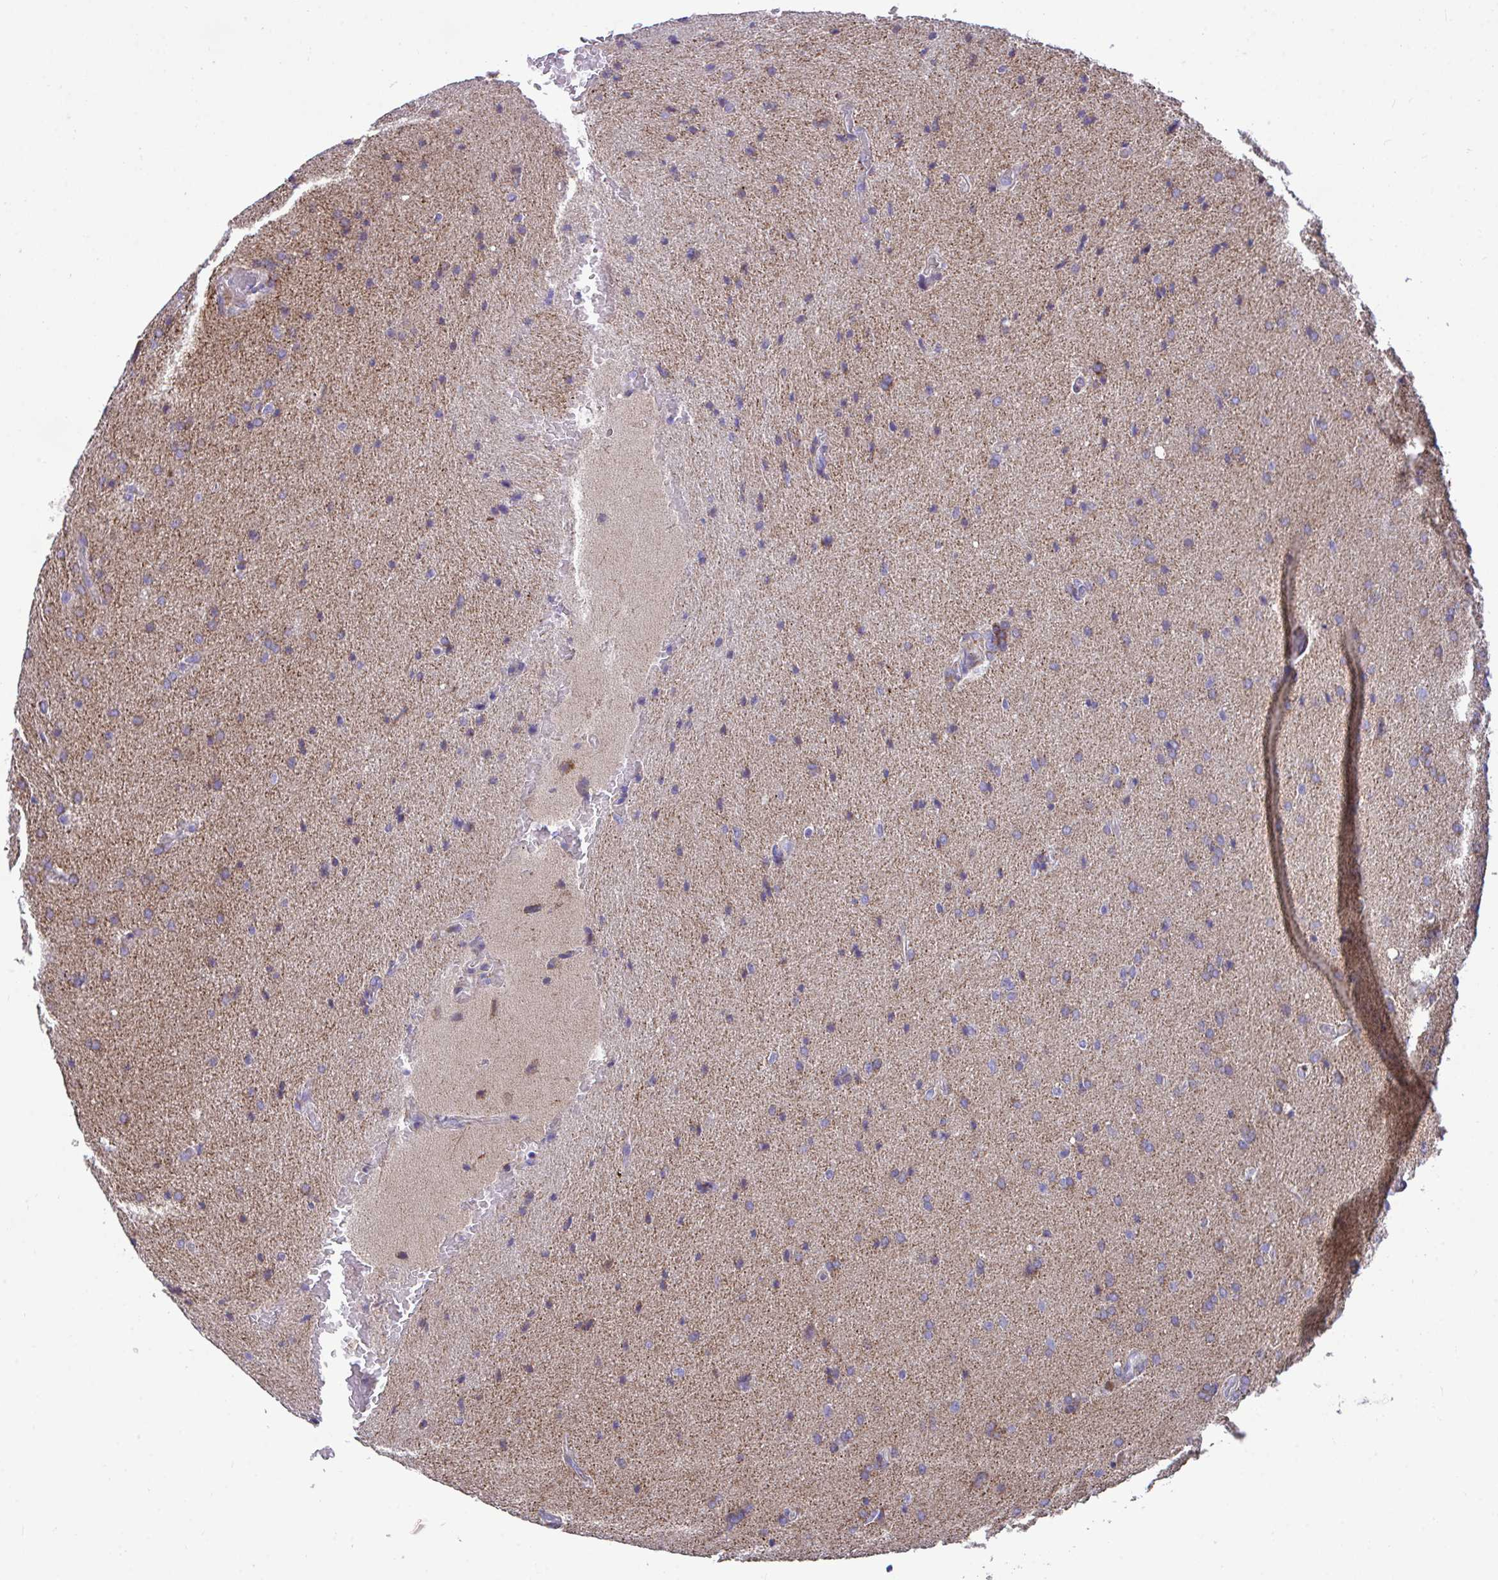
{"staining": {"intensity": "moderate", "quantity": ">75%", "location": "cytoplasmic/membranous"}, "tissue": "glioma", "cell_type": "Tumor cells", "image_type": "cancer", "snomed": [{"axis": "morphology", "description": "Glioma, malignant, High grade"}, {"axis": "topography", "description": "Brain"}], "caption": "Moderate cytoplasmic/membranous staining for a protein is seen in approximately >75% of tumor cells of malignant glioma (high-grade) using immunohistochemistry.", "gene": "MRPS16", "patient": {"sex": "male", "age": 56}}